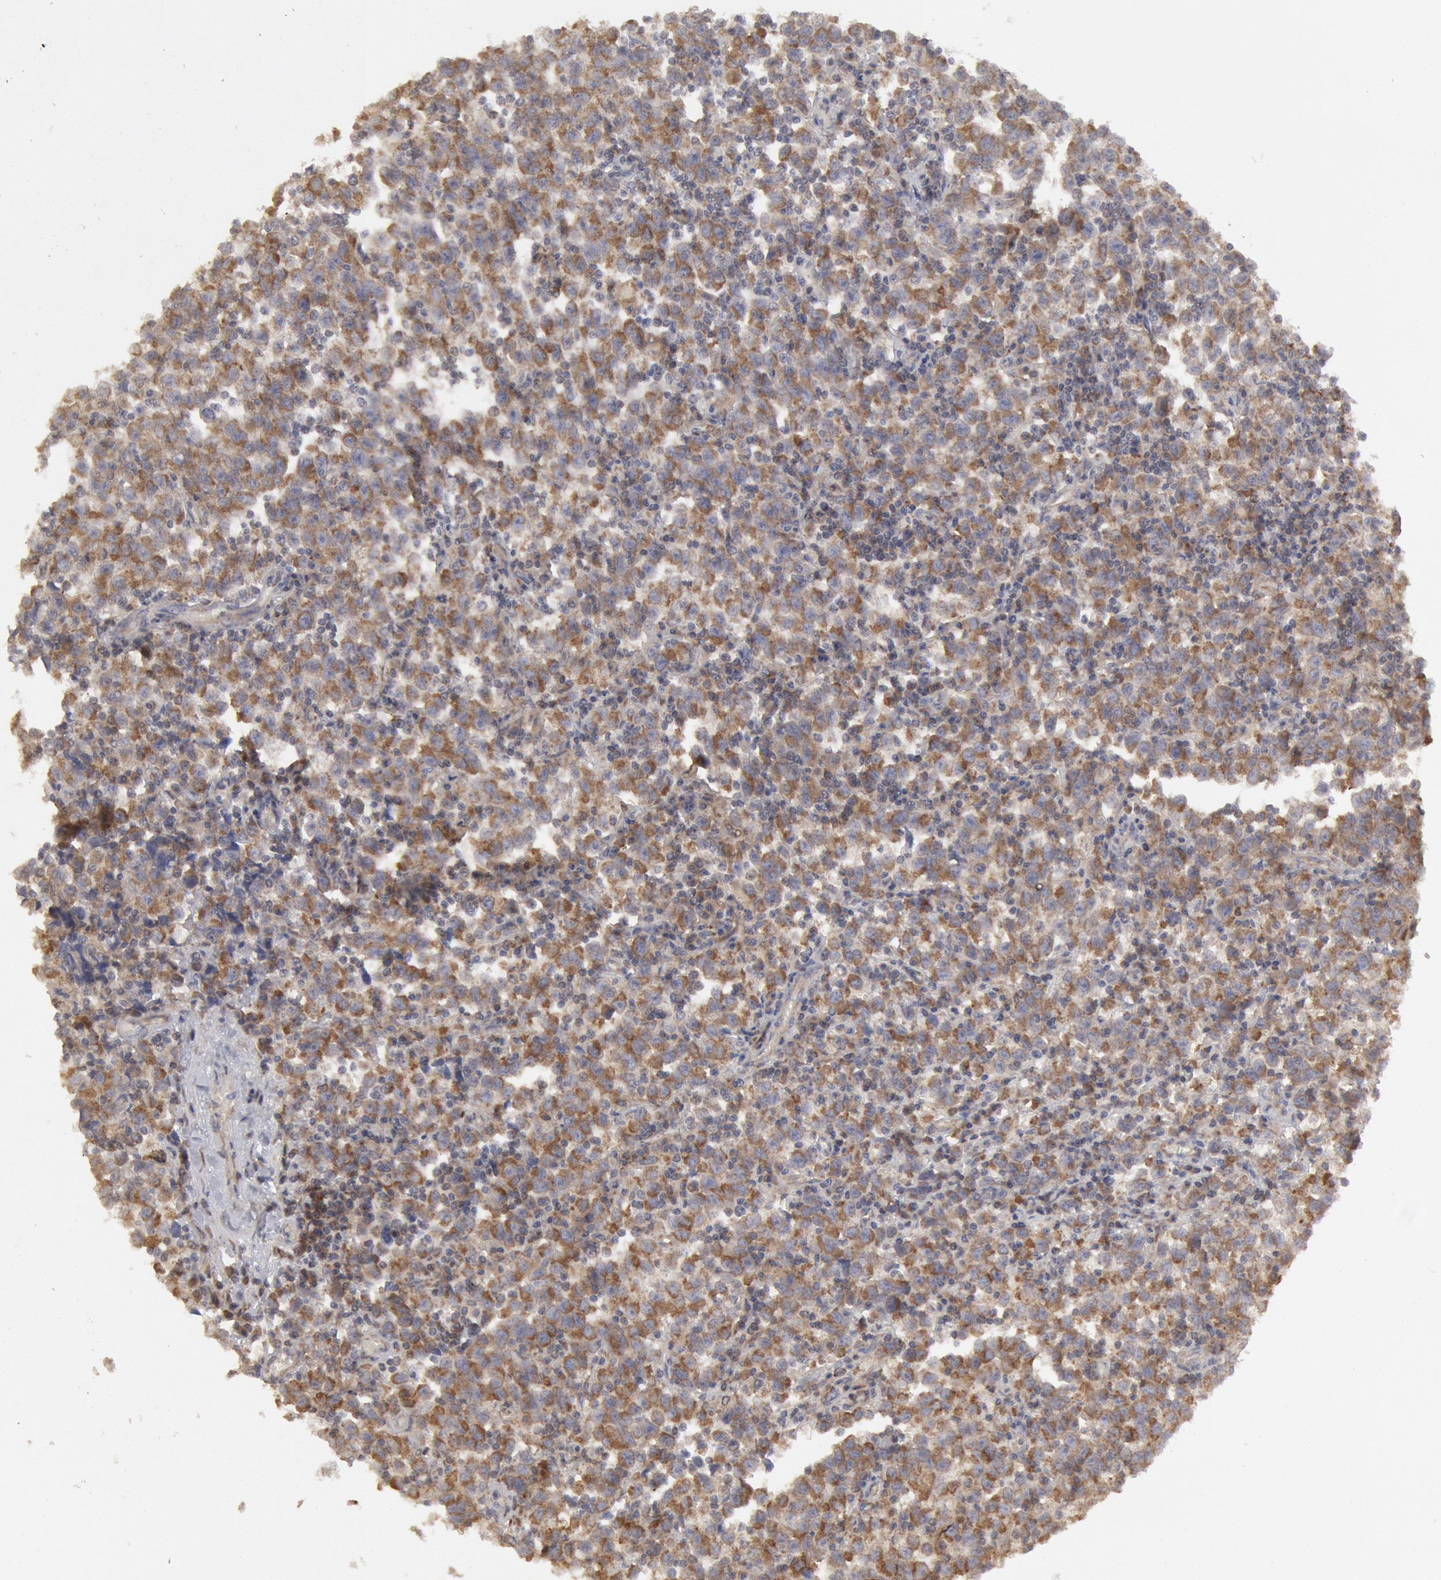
{"staining": {"intensity": "moderate", "quantity": ">75%", "location": "cytoplasmic/membranous"}, "tissue": "testis cancer", "cell_type": "Tumor cells", "image_type": "cancer", "snomed": [{"axis": "morphology", "description": "Seminoma, NOS"}, {"axis": "topography", "description": "Testis"}], "caption": "Brown immunohistochemical staining in human testis seminoma exhibits moderate cytoplasmic/membranous staining in about >75% of tumor cells.", "gene": "OSBPL8", "patient": {"sex": "male", "age": 35}}